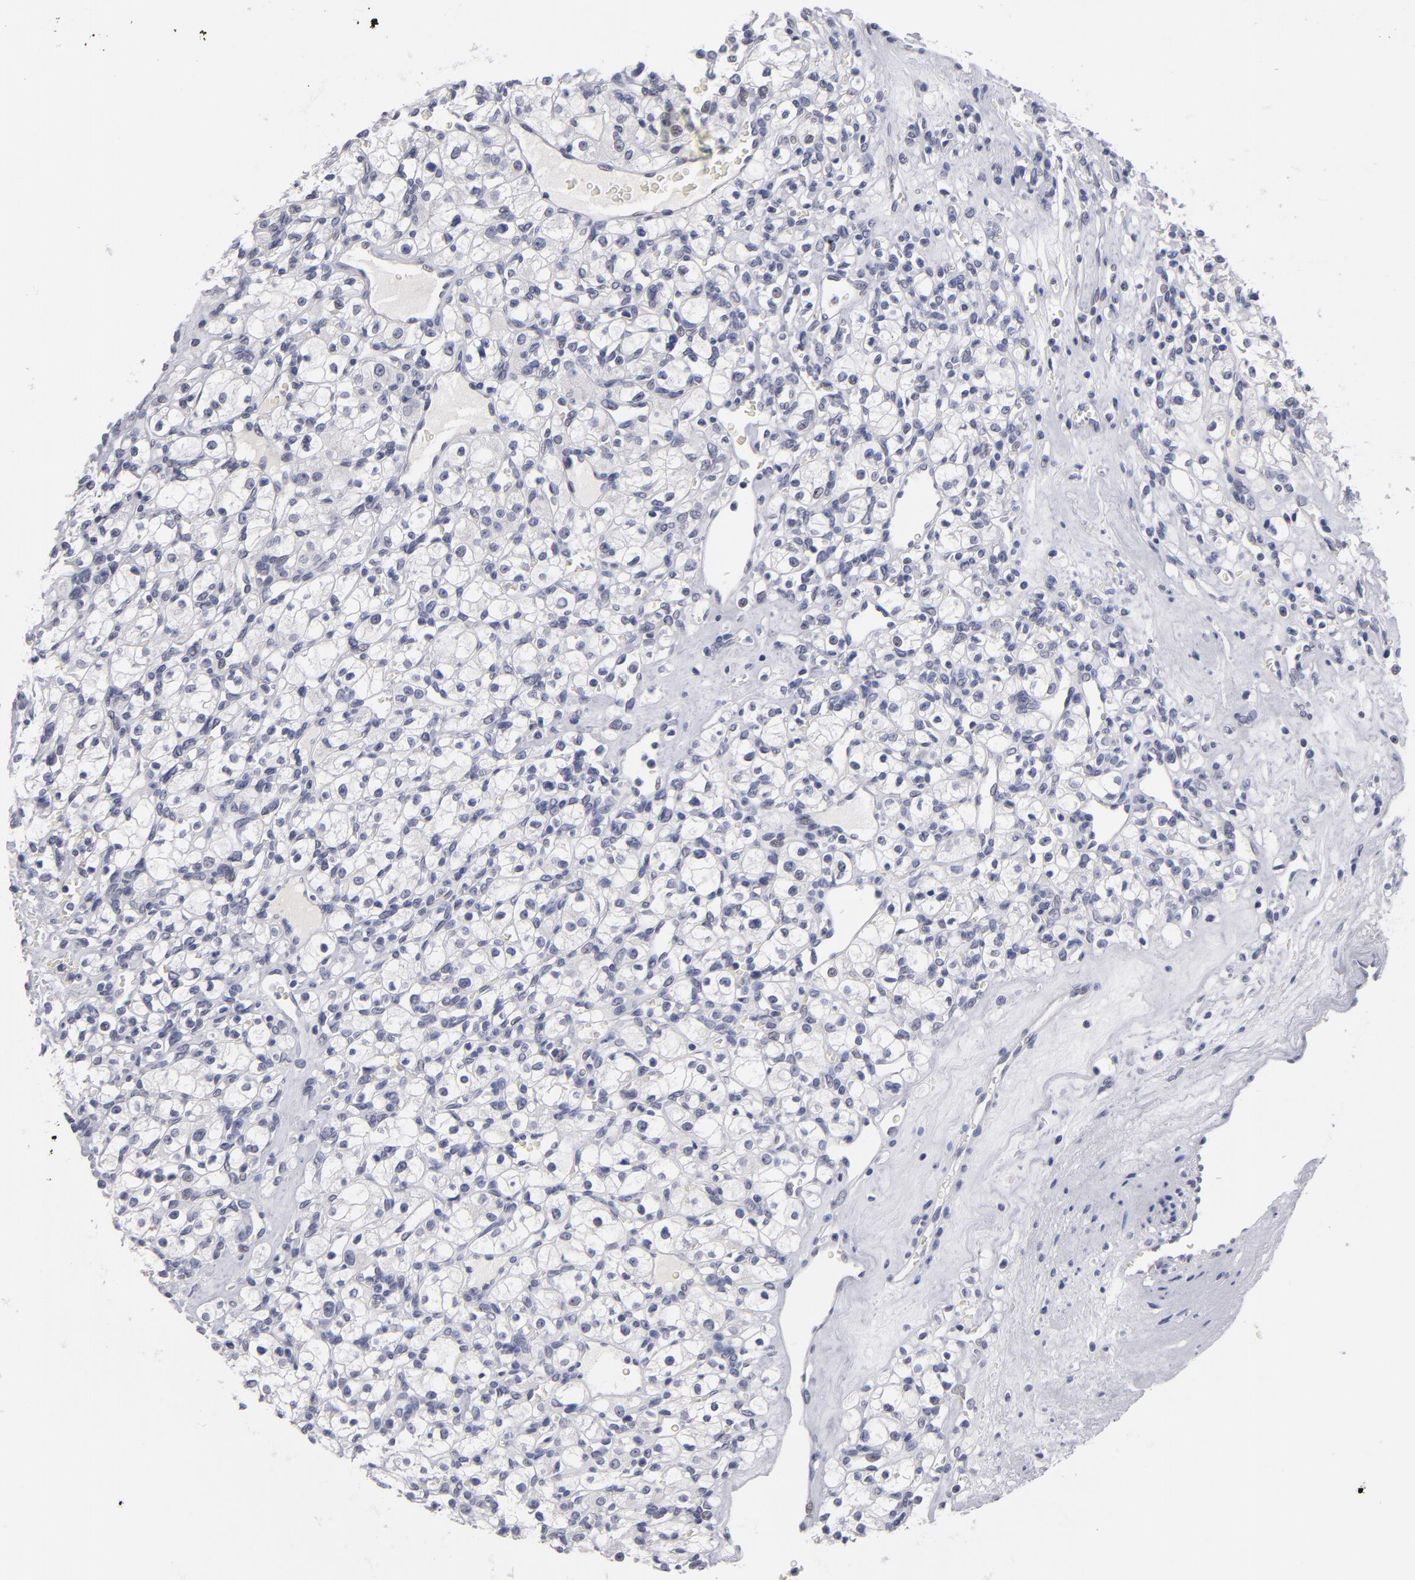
{"staining": {"intensity": "negative", "quantity": "none", "location": "none"}, "tissue": "renal cancer", "cell_type": "Tumor cells", "image_type": "cancer", "snomed": [{"axis": "morphology", "description": "Adenocarcinoma, NOS"}, {"axis": "topography", "description": "Kidney"}], "caption": "Renal cancer was stained to show a protein in brown. There is no significant staining in tumor cells.", "gene": "TEX11", "patient": {"sex": "female", "age": 62}}